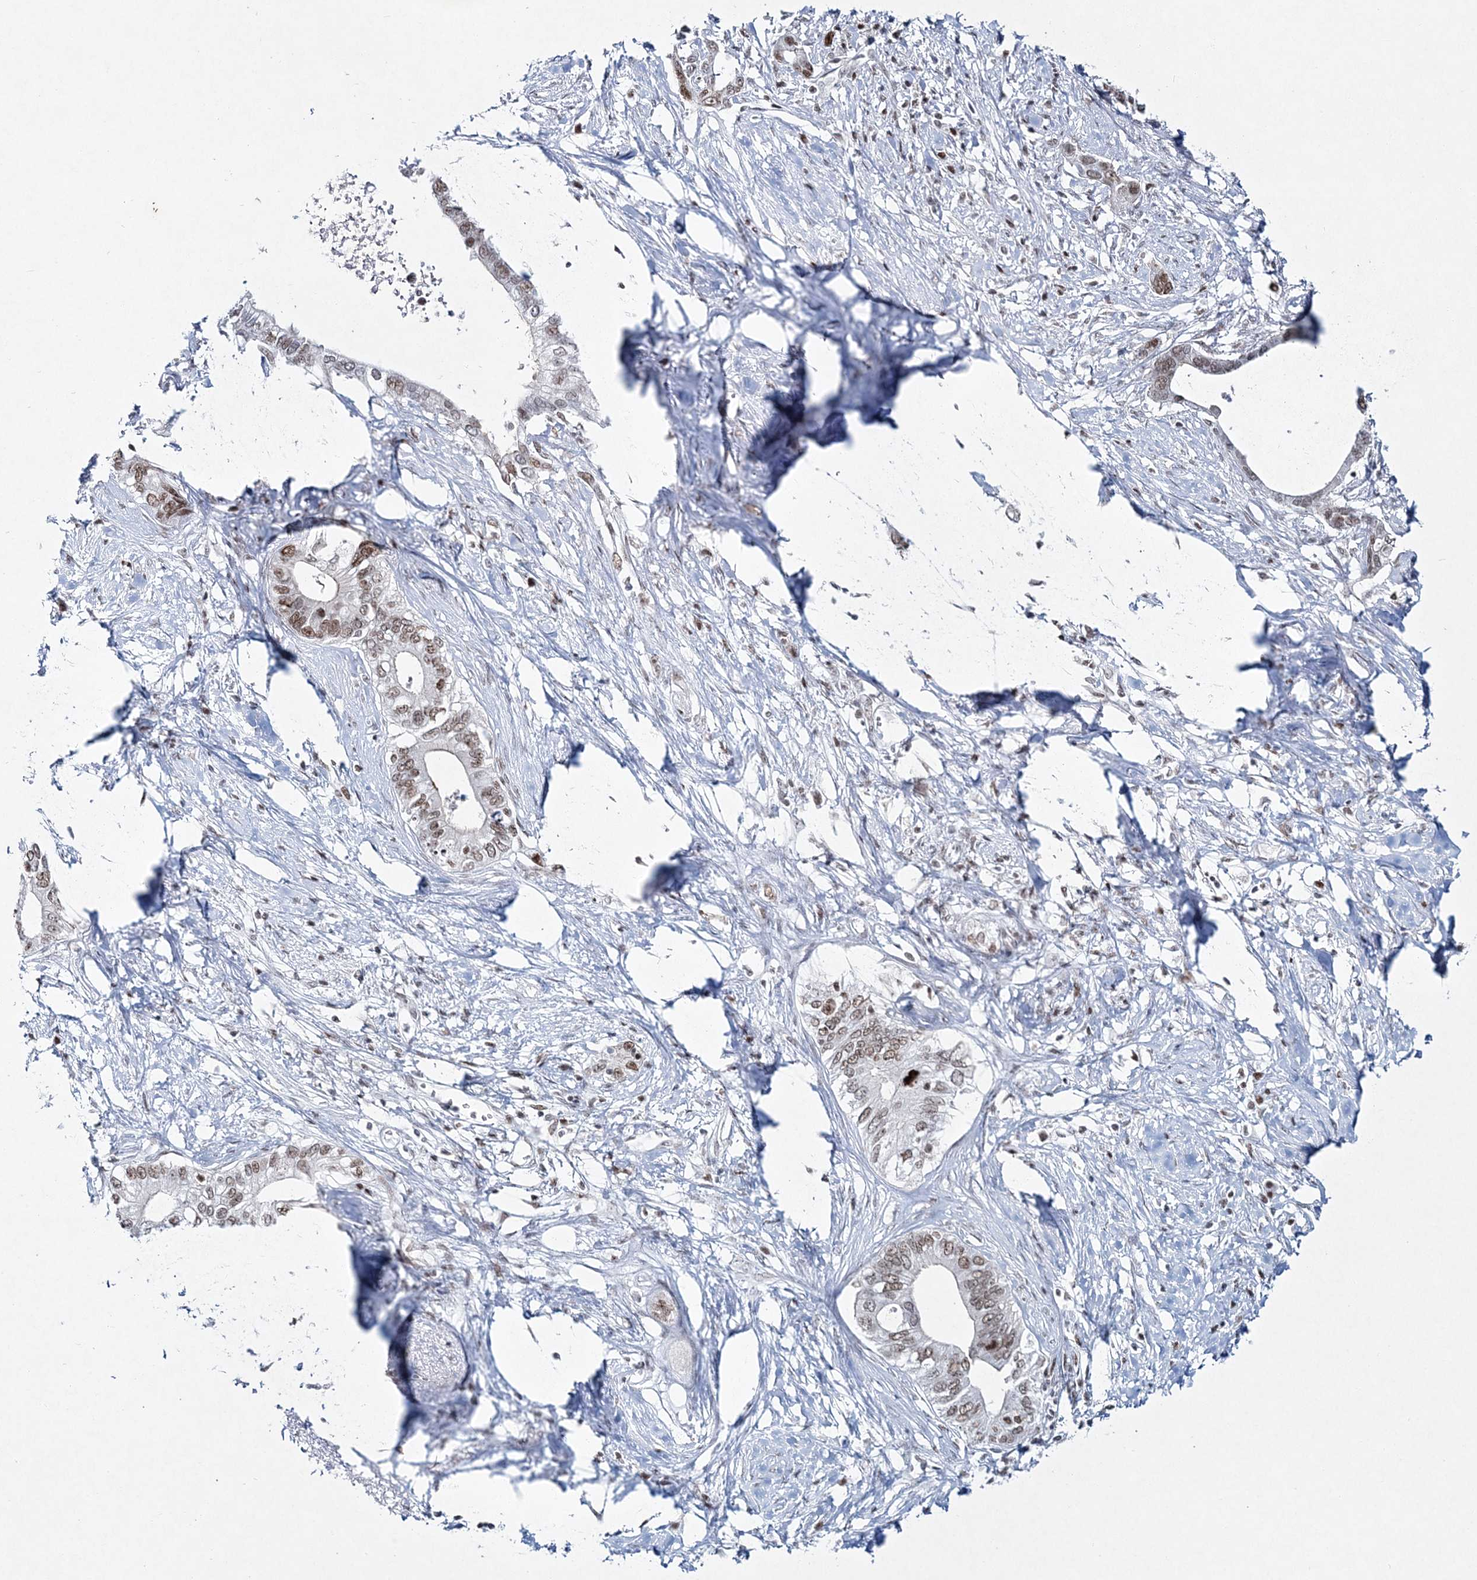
{"staining": {"intensity": "moderate", "quantity": ">75%", "location": "nuclear"}, "tissue": "pancreatic cancer", "cell_type": "Tumor cells", "image_type": "cancer", "snomed": [{"axis": "morphology", "description": "Normal tissue, NOS"}, {"axis": "morphology", "description": "Adenocarcinoma, NOS"}, {"axis": "topography", "description": "Pancreas"}, {"axis": "topography", "description": "Peripheral nerve tissue"}], "caption": "Immunohistochemistry staining of pancreatic cancer, which reveals medium levels of moderate nuclear staining in approximately >75% of tumor cells indicating moderate nuclear protein positivity. The staining was performed using DAB (brown) for protein detection and nuclei were counterstained in hematoxylin (blue).", "gene": "LRRFIP2", "patient": {"sex": "male", "age": 59}}